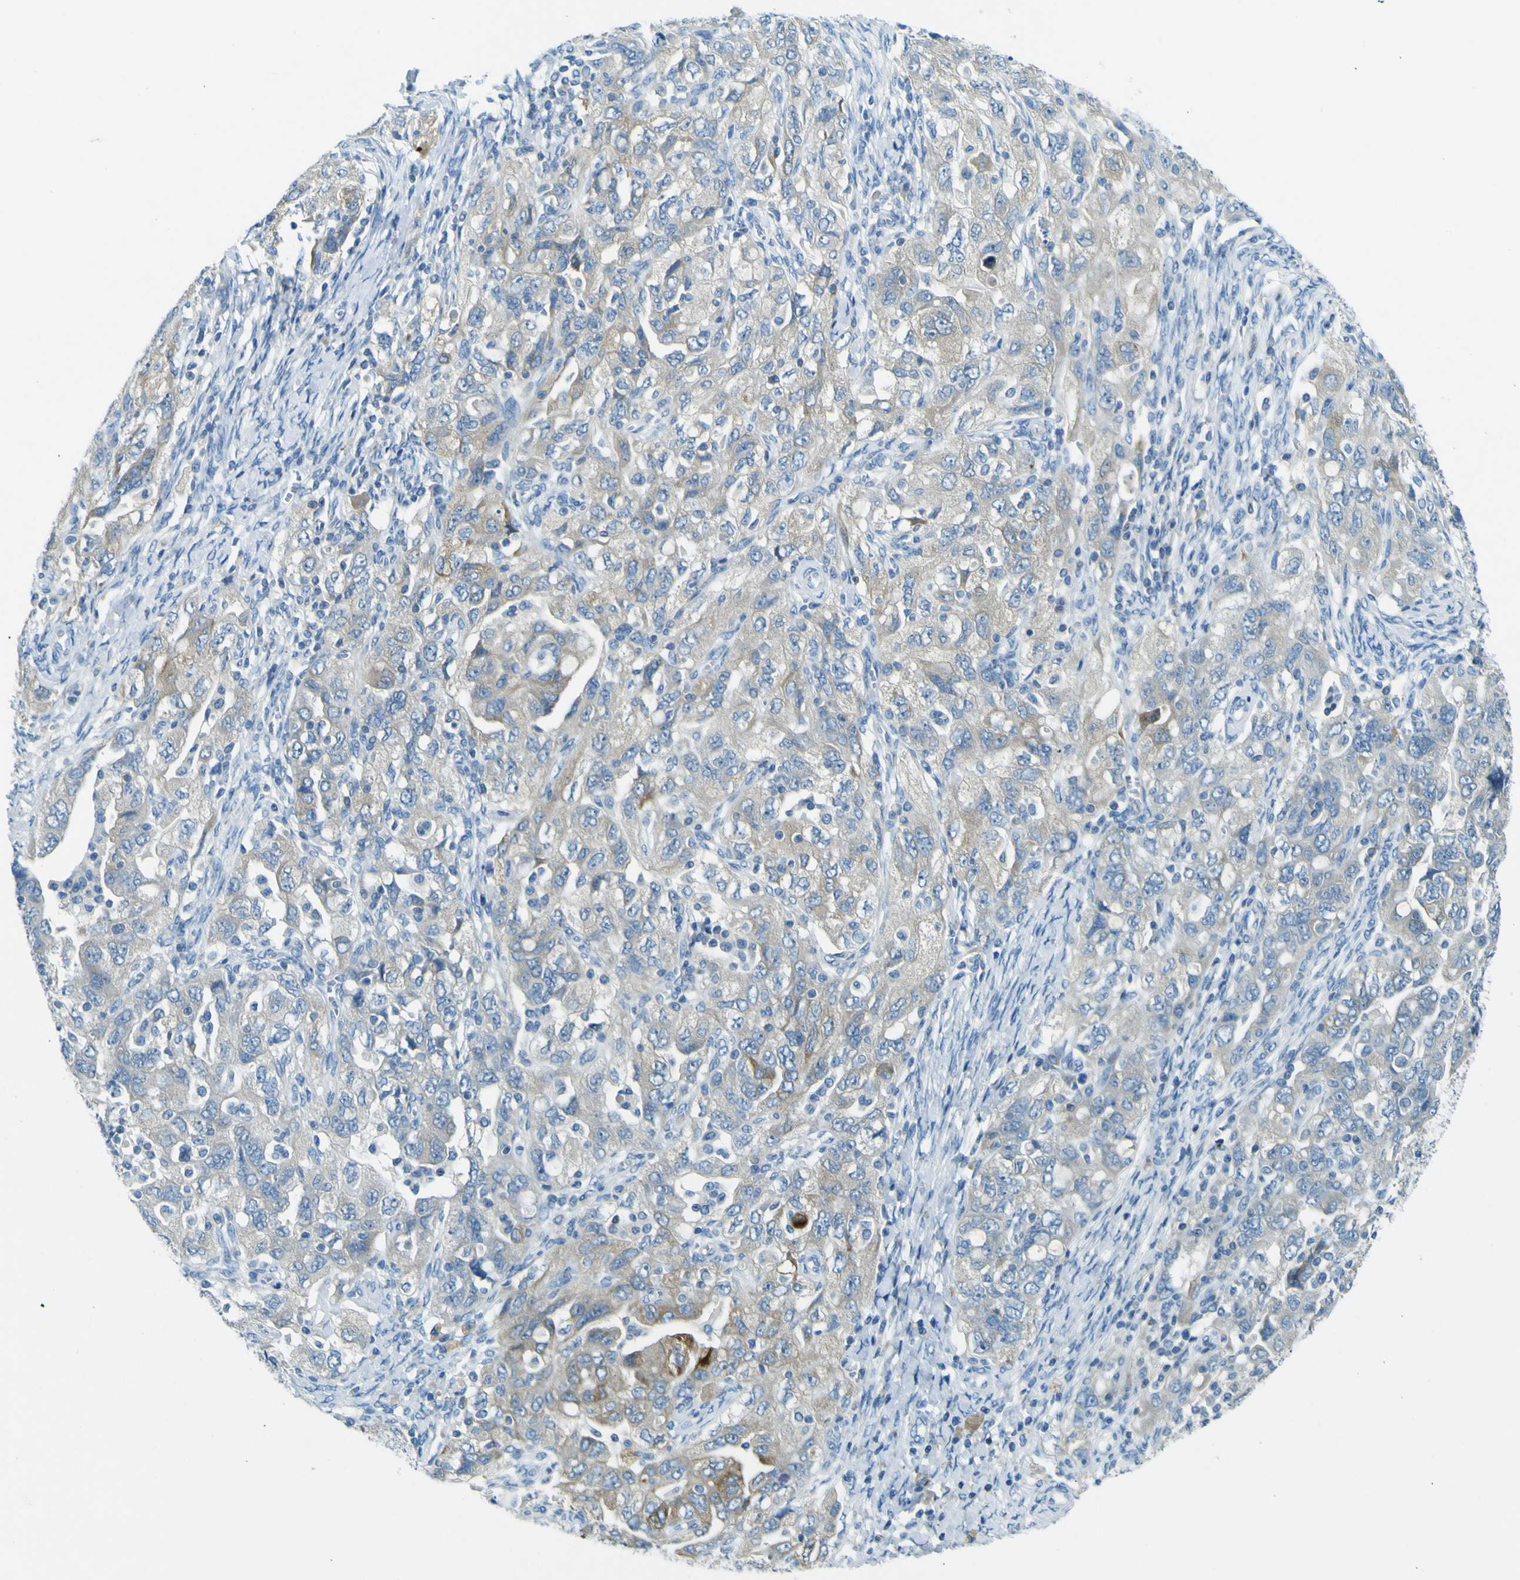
{"staining": {"intensity": "weak", "quantity": "25%-75%", "location": "cytoplasmic/membranous"}, "tissue": "ovarian cancer", "cell_type": "Tumor cells", "image_type": "cancer", "snomed": [{"axis": "morphology", "description": "Carcinoma, NOS"}, {"axis": "morphology", "description": "Cystadenocarcinoma, serous, NOS"}, {"axis": "topography", "description": "Ovary"}], "caption": "Immunohistochemical staining of ovarian cancer (carcinoma) demonstrates weak cytoplasmic/membranous protein staining in approximately 25%-75% of tumor cells.", "gene": "SORCS1", "patient": {"sex": "female", "age": 69}}